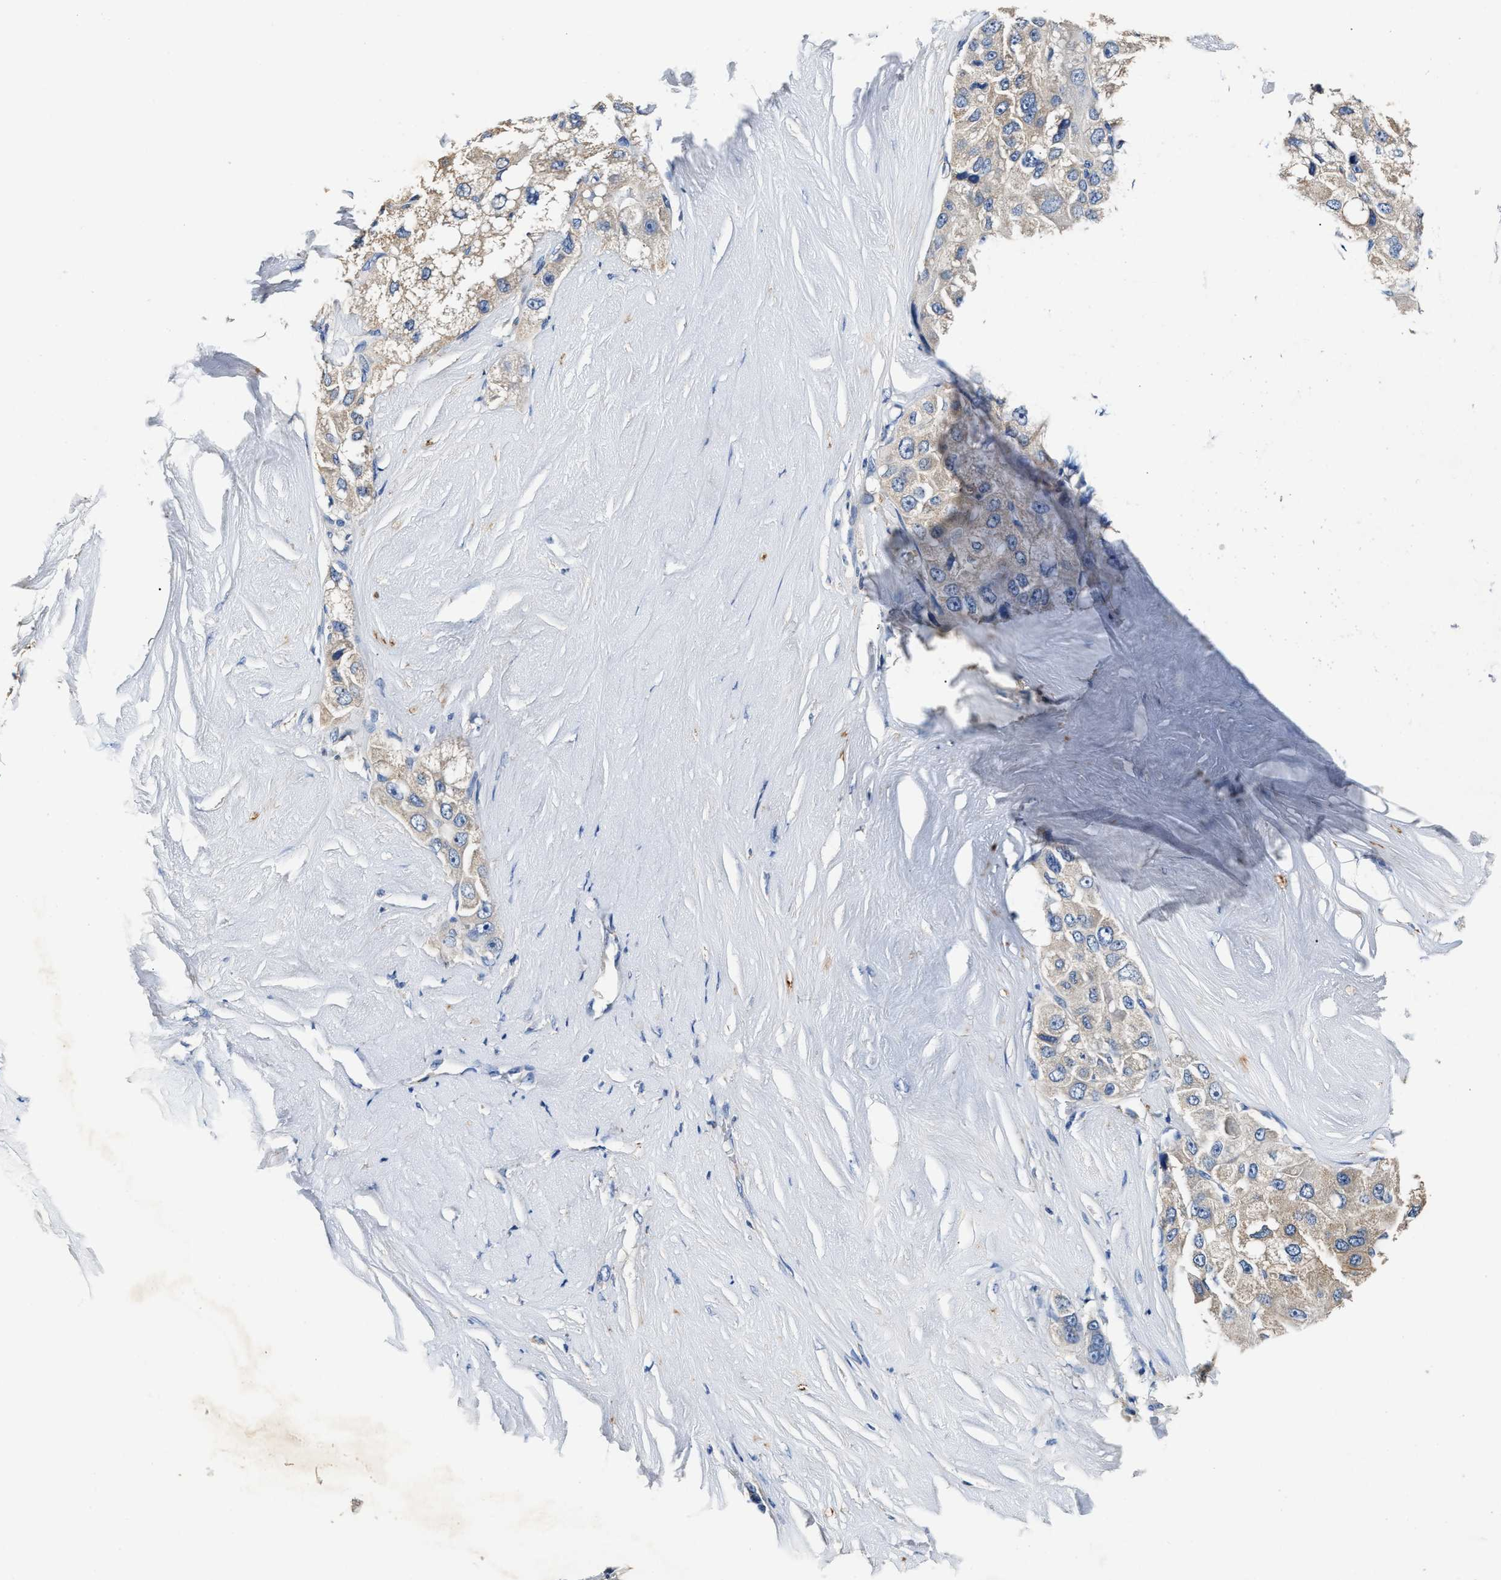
{"staining": {"intensity": "weak", "quantity": "<25%", "location": "cytoplasmic/membranous"}, "tissue": "liver cancer", "cell_type": "Tumor cells", "image_type": "cancer", "snomed": [{"axis": "morphology", "description": "Carcinoma, Hepatocellular, NOS"}, {"axis": "topography", "description": "Liver"}], "caption": "High magnification brightfield microscopy of hepatocellular carcinoma (liver) stained with DAB (3,3'-diaminobenzidine) (brown) and counterstained with hematoxylin (blue): tumor cells show no significant positivity.", "gene": "SLCO2B1", "patient": {"sex": "male", "age": 80}}